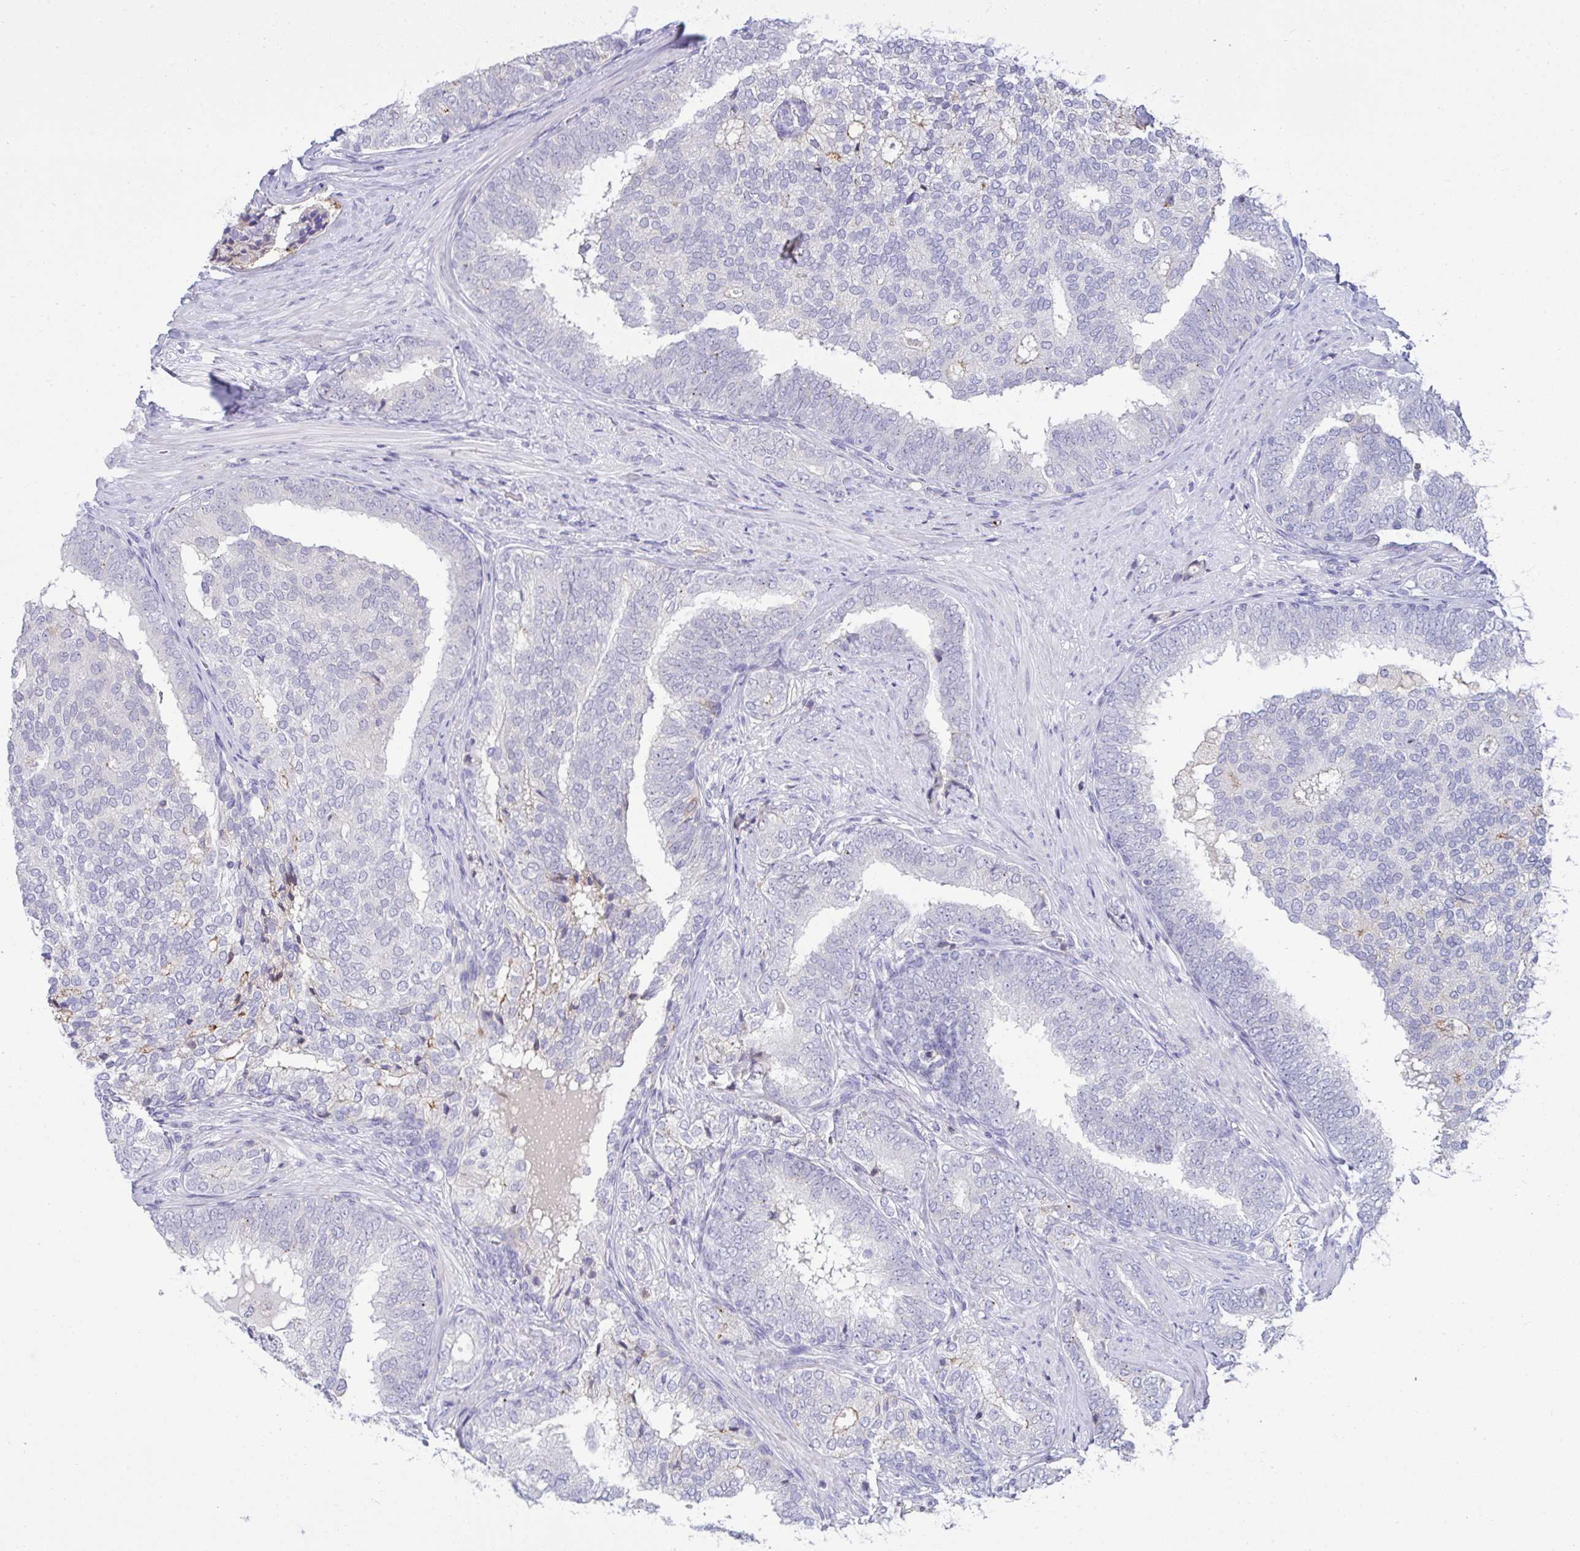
{"staining": {"intensity": "negative", "quantity": "none", "location": "none"}, "tissue": "prostate cancer", "cell_type": "Tumor cells", "image_type": "cancer", "snomed": [{"axis": "morphology", "description": "Adenocarcinoma, High grade"}, {"axis": "topography", "description": "Prostate"}], "caption": "This histopathology image is of prostate cancer stained with IHC to label a protein in brown with the nuclei are counter-stained blue. There is no staining in tumor cells.", "gene": "RGPD5", "patient": {"sex": "male", "age": 72}}